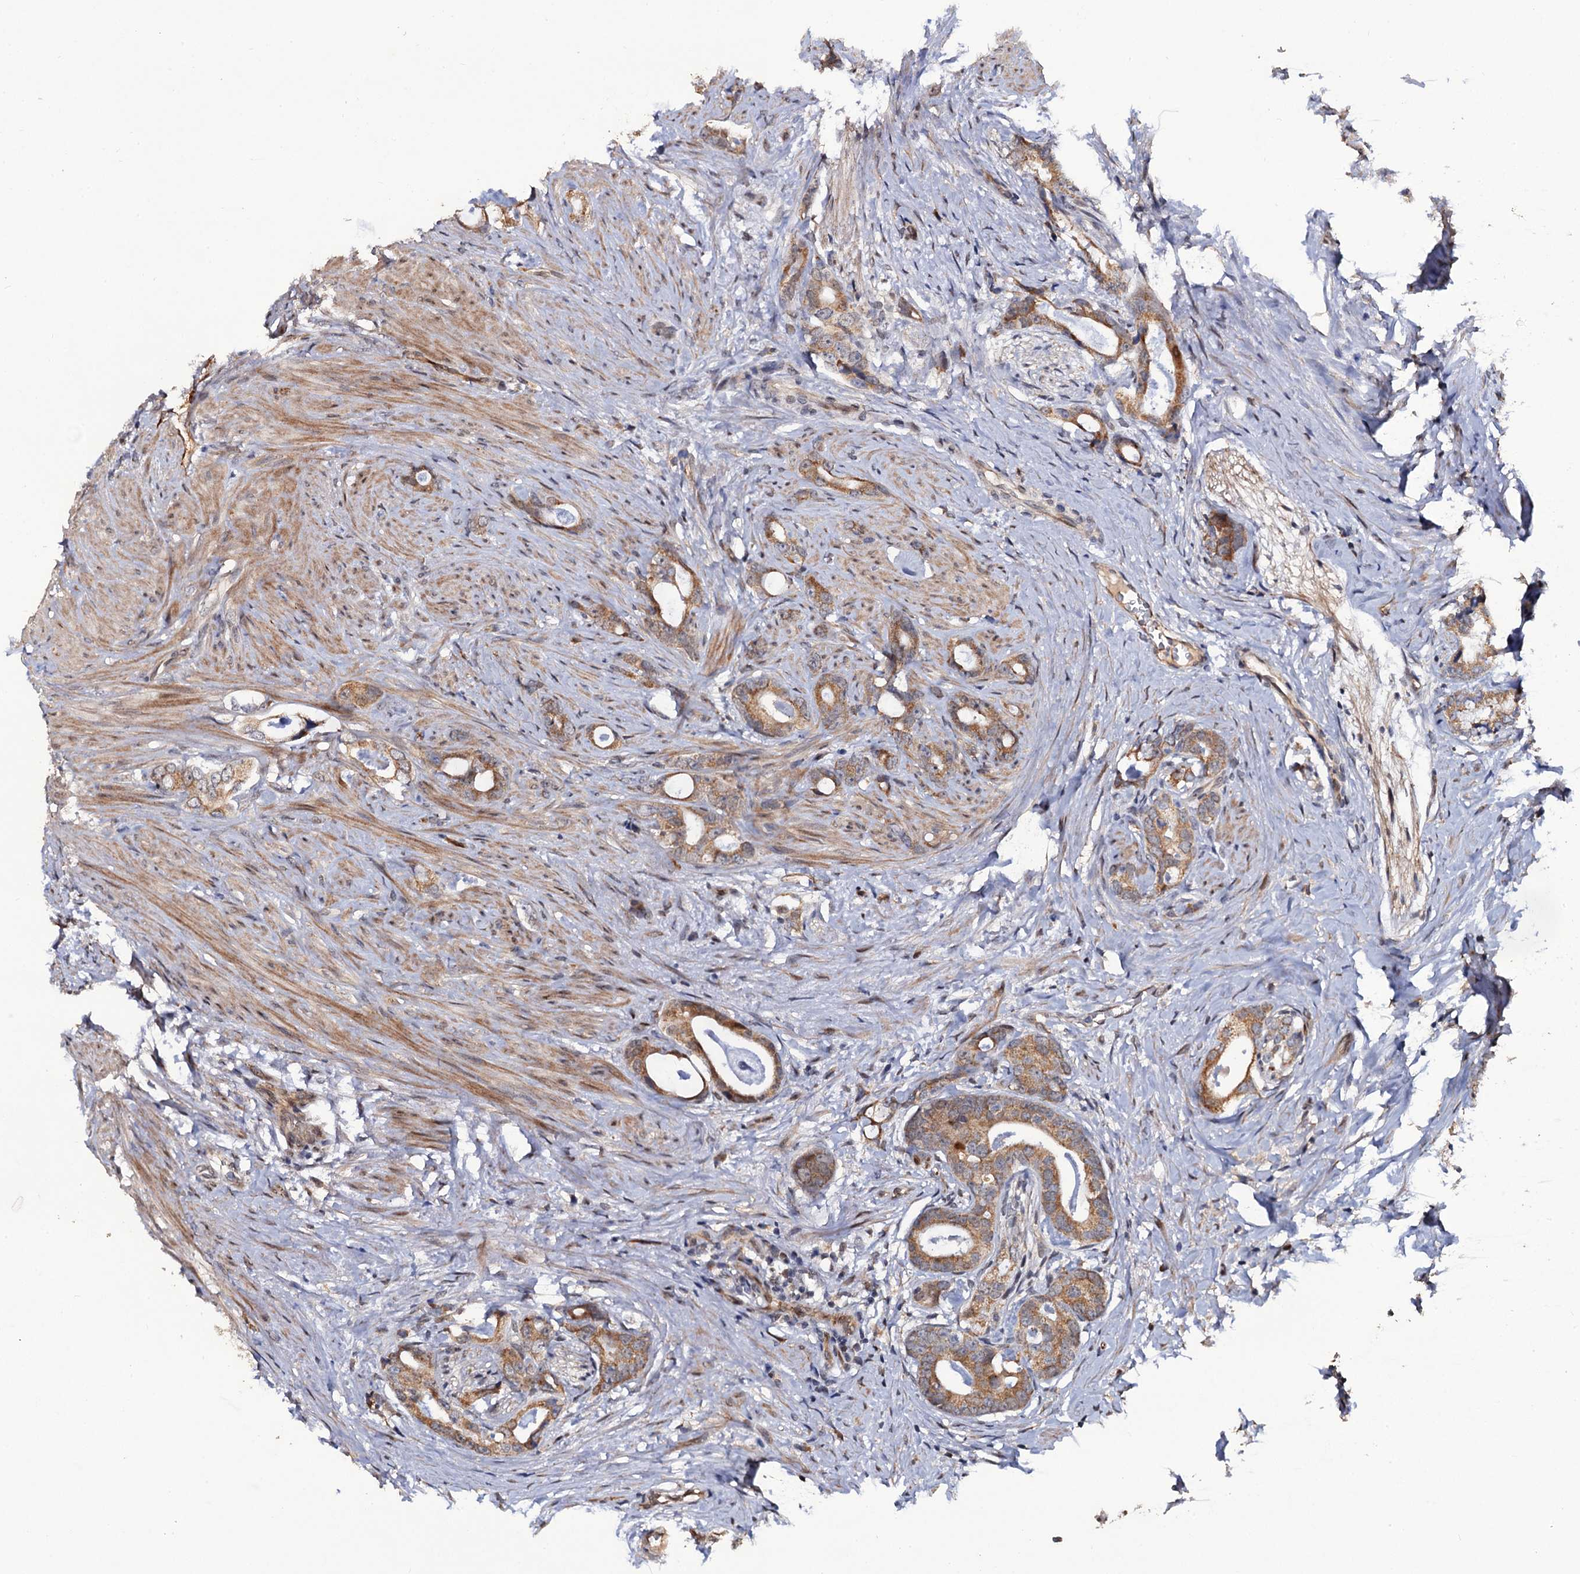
{"staining": {"intensity": "moderate", "quantity": ">75%", "location": "cytoplasmic/membranous"}, "tissue": "prostate cancer", "cell_type": "Tumor cells", "image_type": "cancer", "snomed": [{"axis": "morphology", "description": "Adenocarcinoma, Low grade"}, {"axis": "topography", "description": "Prostate"}], "caption": "Immunohistochemistry (IHC) image of neoplastic tissue: adenocarcinoma (low-grade) (prostate) stained using immunohistochemistry (IHC) displays medium levels of moderate protein expression localized specifically in the cytoplasmic/membranous of tumor cells, appearing as a cytoplasmic/membranous brown color.", "gene": "LRRC63", "patient": {"sex": "male", "age": 63}}